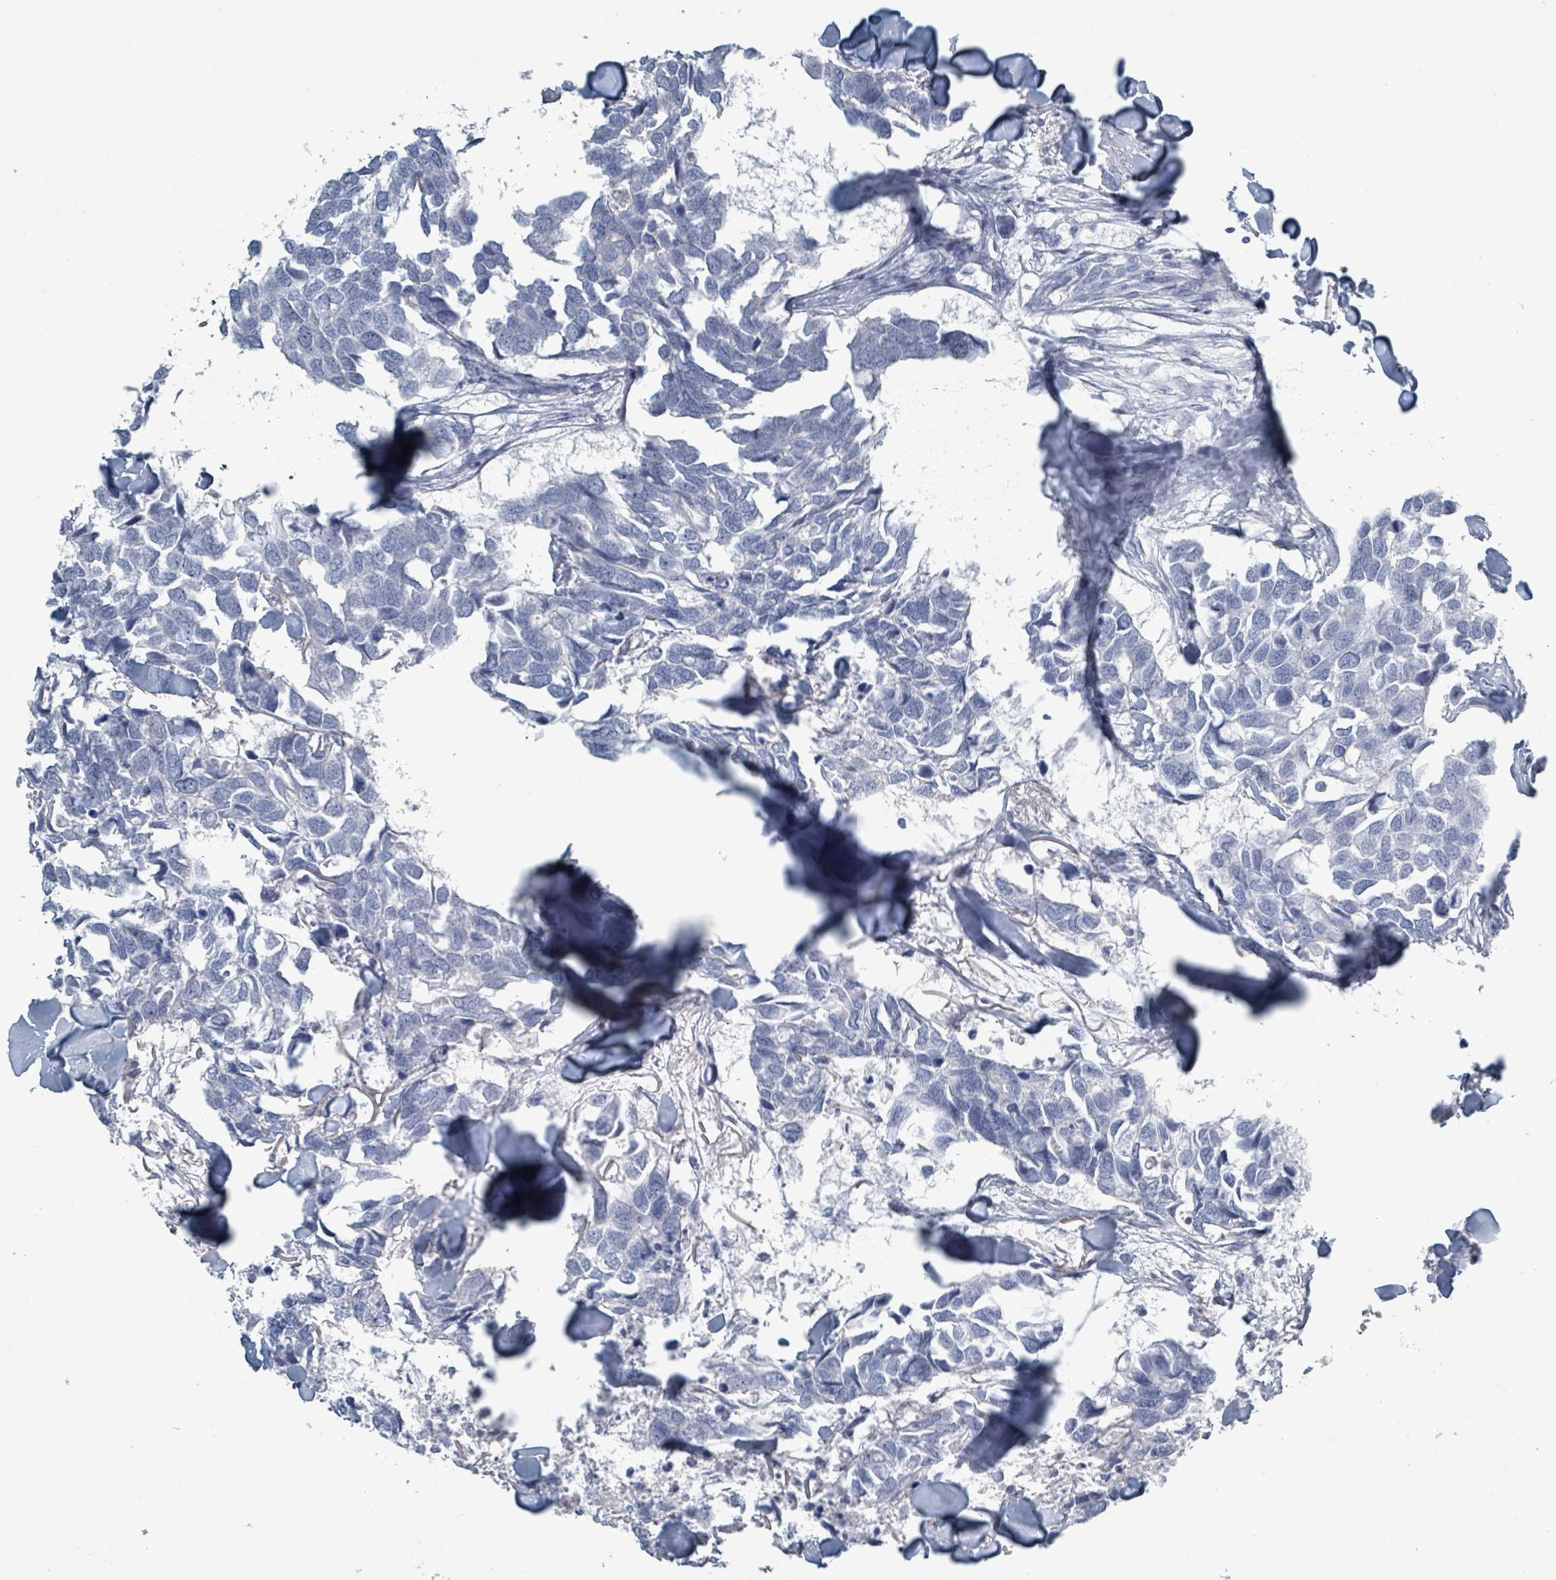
{"staining": {"intensity": "negative", "quantity": "none", "location": "none"}, "tissue": "breast cancer", "cell_type": "Tumor cells", "image_type": "cancer", "snomed": [{"axis": "morphology", "description": "Duct carcinoma"}, {"axis": "topography", "description": "Breast"}], "caption": "Histopathology image shows no protein staining in tumor cells of breast infiltrating ductal carcinoma tissue.", "gene": "HEATR5A", "patient": {"sex": "female", "age": 83}}